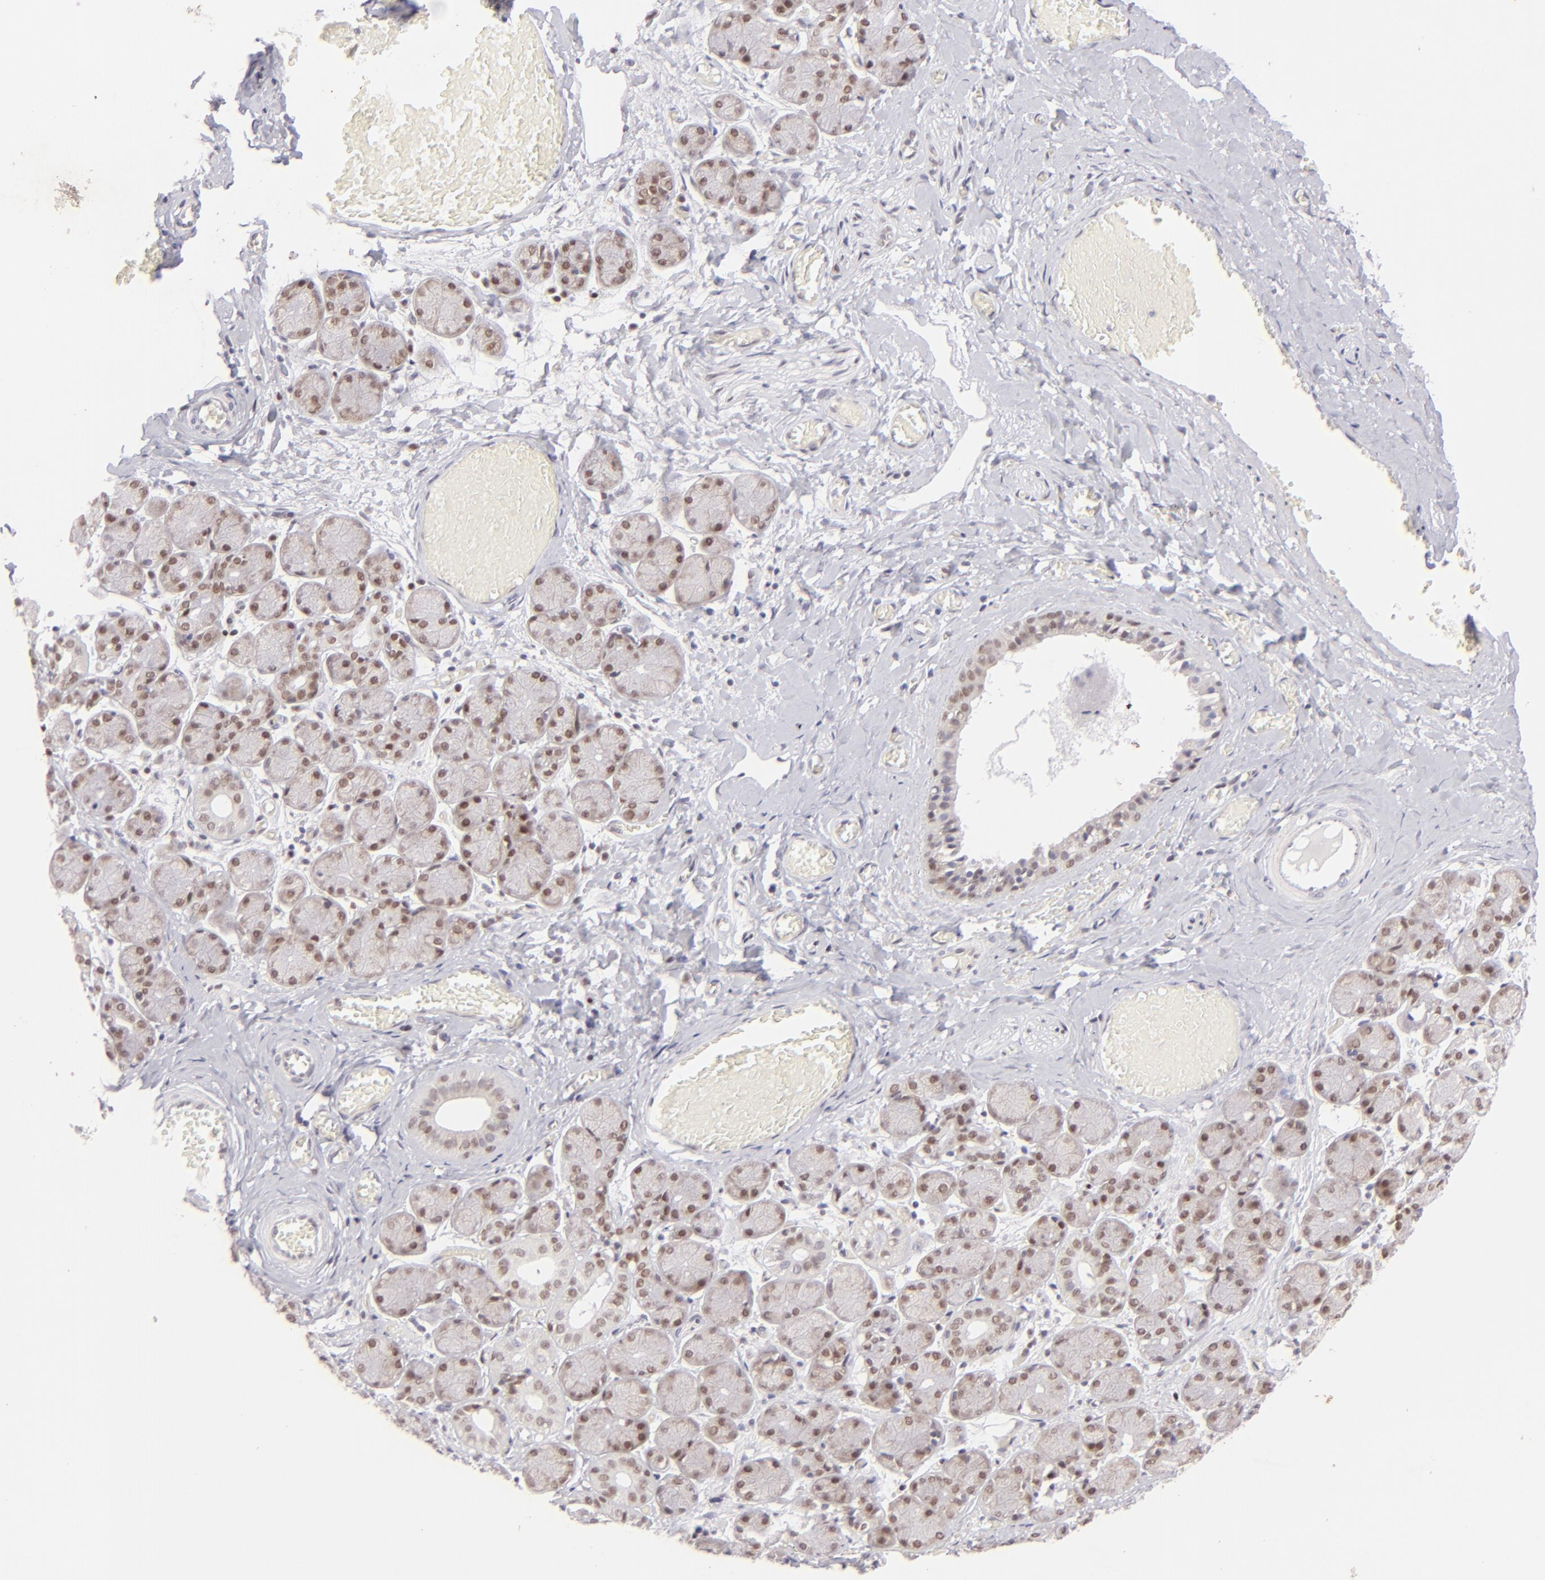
{"staining": {"intensity": "moderate", "quantity": "25%-75%", "location": "nuclear"}, "tissue": "salivary gland", "cell_type": "Glandular cells", "image_type": "normal", "snomed": [{"axis": "morphology", "description": "Normal tissue, NOS"}, {"axis": "topography", "description": "Salivary gland"}], "caption": "This image displays immunohistochemistry staining of benign human salivary gland, with medium moderate nuclear positivity in about 25%-75% of glandular cells.", "gene": "POU2F1", "patient": {"sex": "female", "age": 24}}